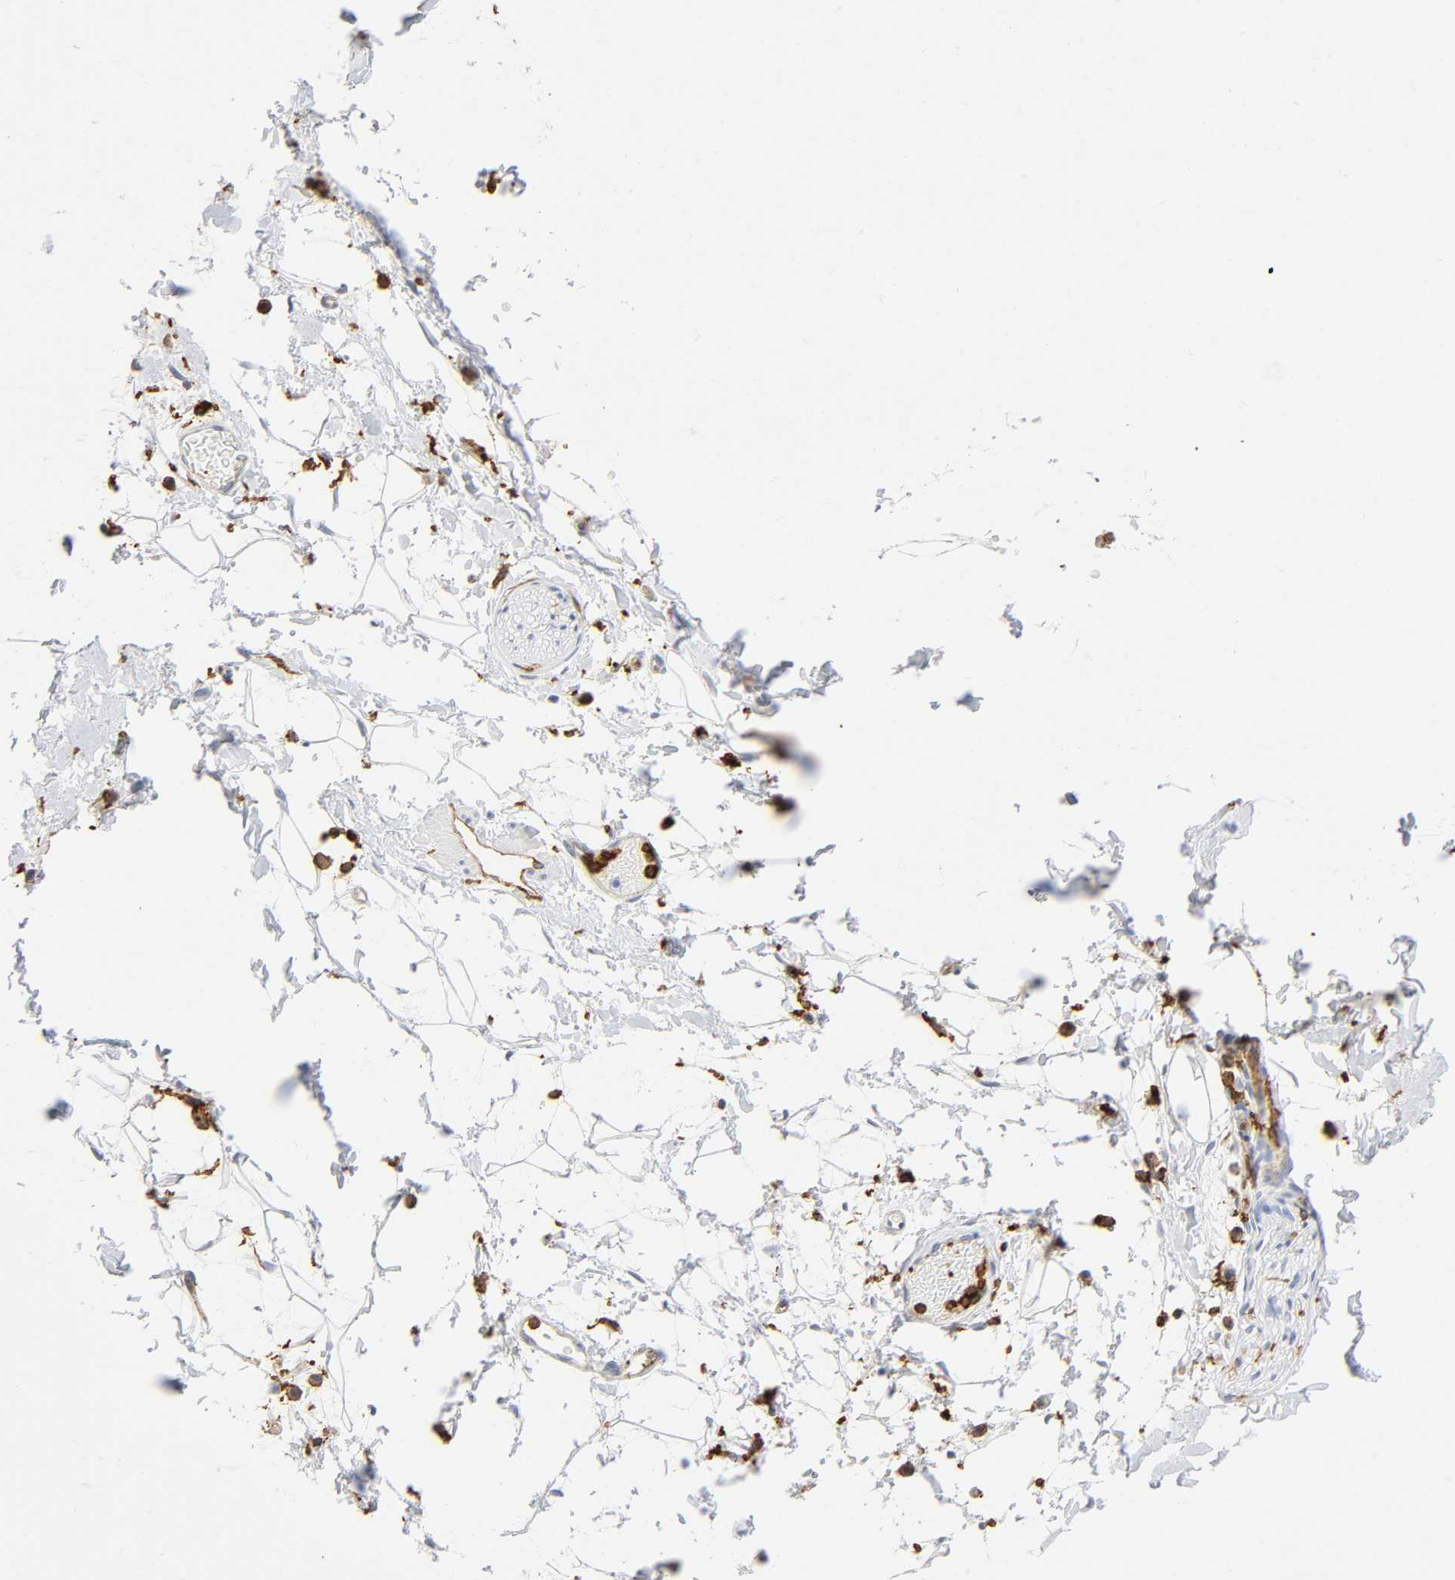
{"staining": {"intensity": "moderate", "quantity": ">75%", "location": "cytoplasmic/membranous"}, "tissue": "adipose tissue", "cell_type": "Adipocytes", "image_type": "normal", "snomed": [{"axis": "morphology", "description": "Normal tissue, NOS"}, {"axis": "topography", "description": "Soft tissue"}], "caption": "Protein expression by immunohistochemistry demonstrates moderate cytoplasmic/membranous expression in approximately >75% of adipocytes in benign adipose tissue. The staining was performed using DAB (3,3'-diaminobenzidine) to visualize the protein expression in brown, while the nuclei were stained in blue with hematoxylin (Magnification: 20x).", "gene": "LYN", "patient": {"sex": "male", "age": 72}}